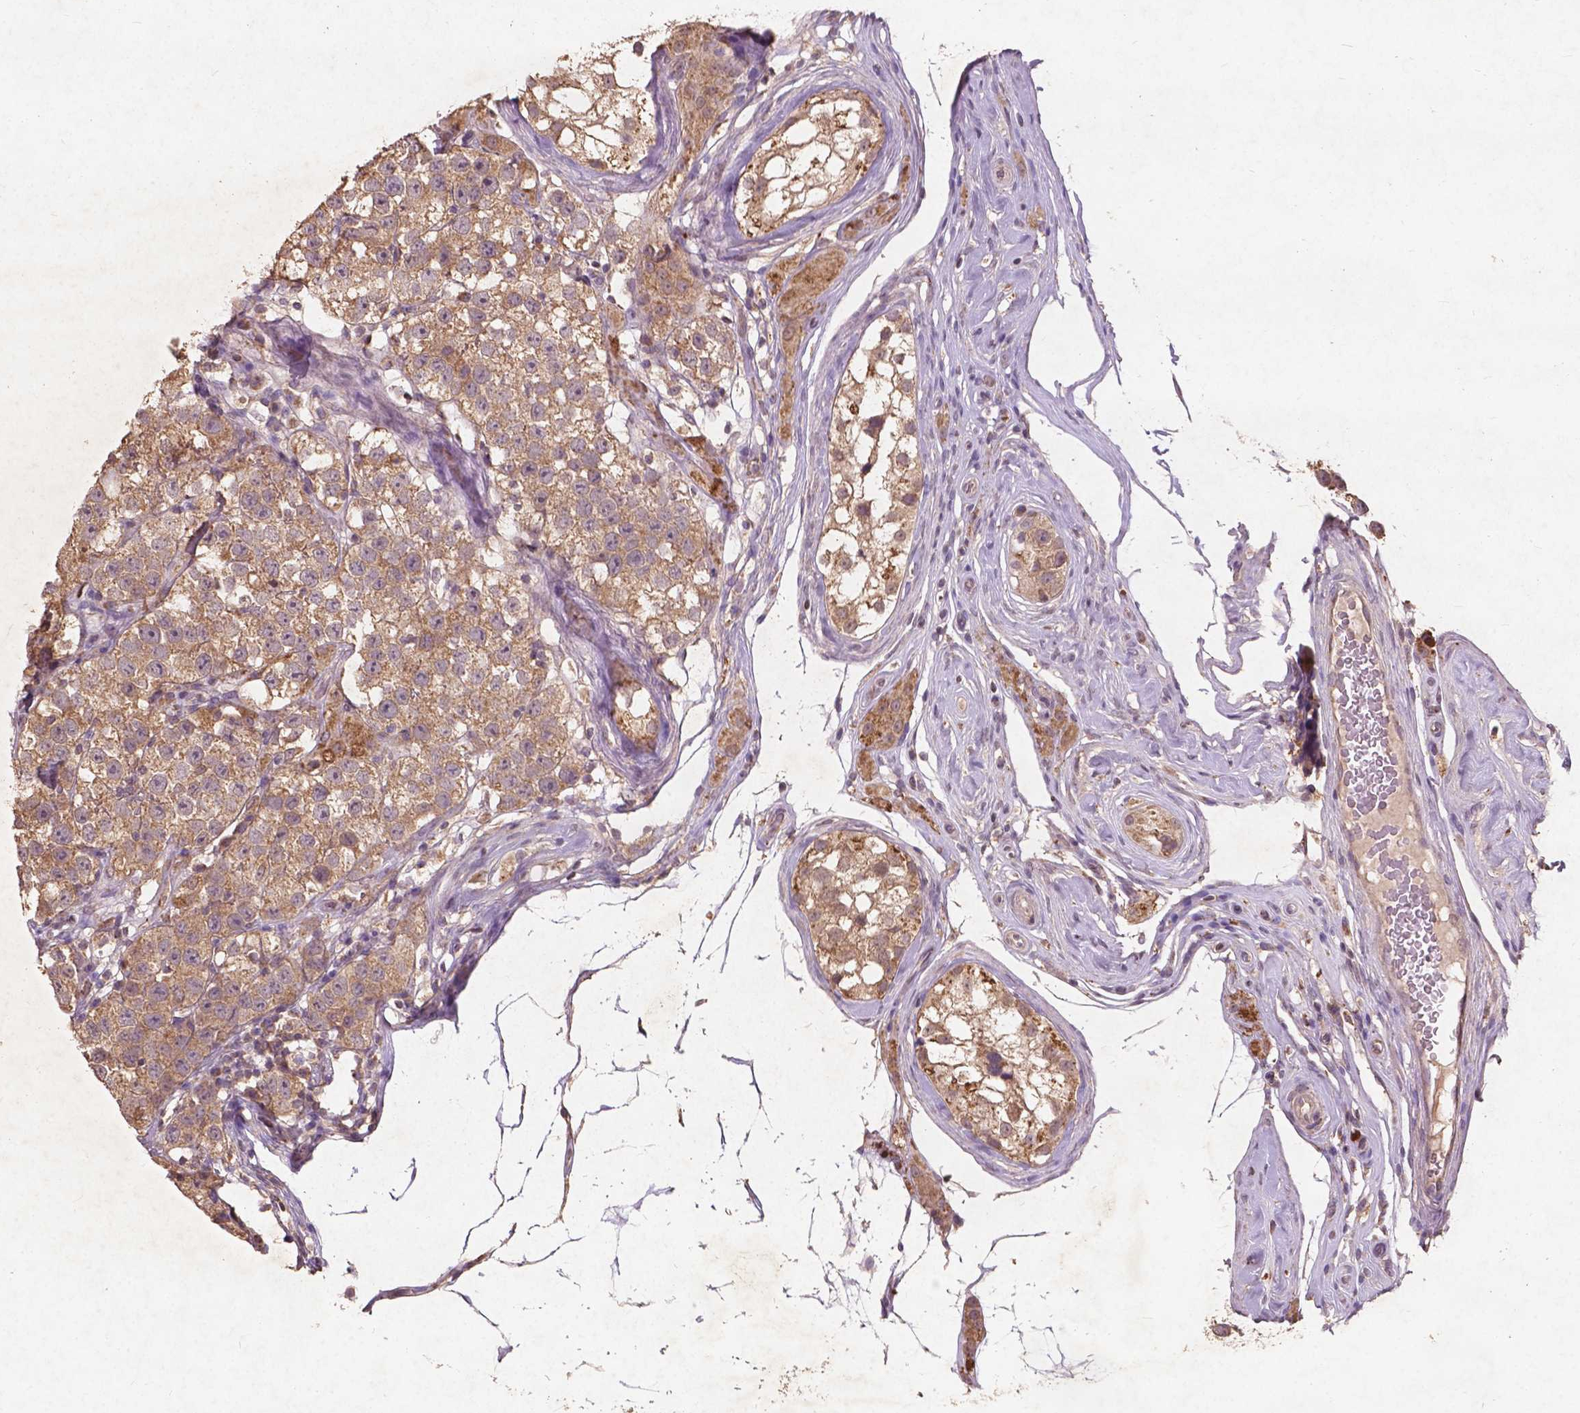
{"staining": {"intensity": "moderate", "quantity": ">75%", "location": "cytoplasmic/membranous"}, "tissue": "testis cancer", "cell_type": "Tumor cells", "image_type": "cancer", "snomed": [{"axis": "morphology", "description": "Seminoma, NOS"}, {"axis": "topography", "description": "Testis"}], "caption": "Immunohistochemistry micrograph of neoplastic tissue: human seminoma (testis) stained using immunohistochemistry shows medium levels of moderate protein expression localized specifically in the cytoplasmic/membranous of tumor cells, appearing as a cytoplasmic/membranous brown color.", "gene": "ST6GALNAC5", "patient": {"sex": "male", "age": 34}}